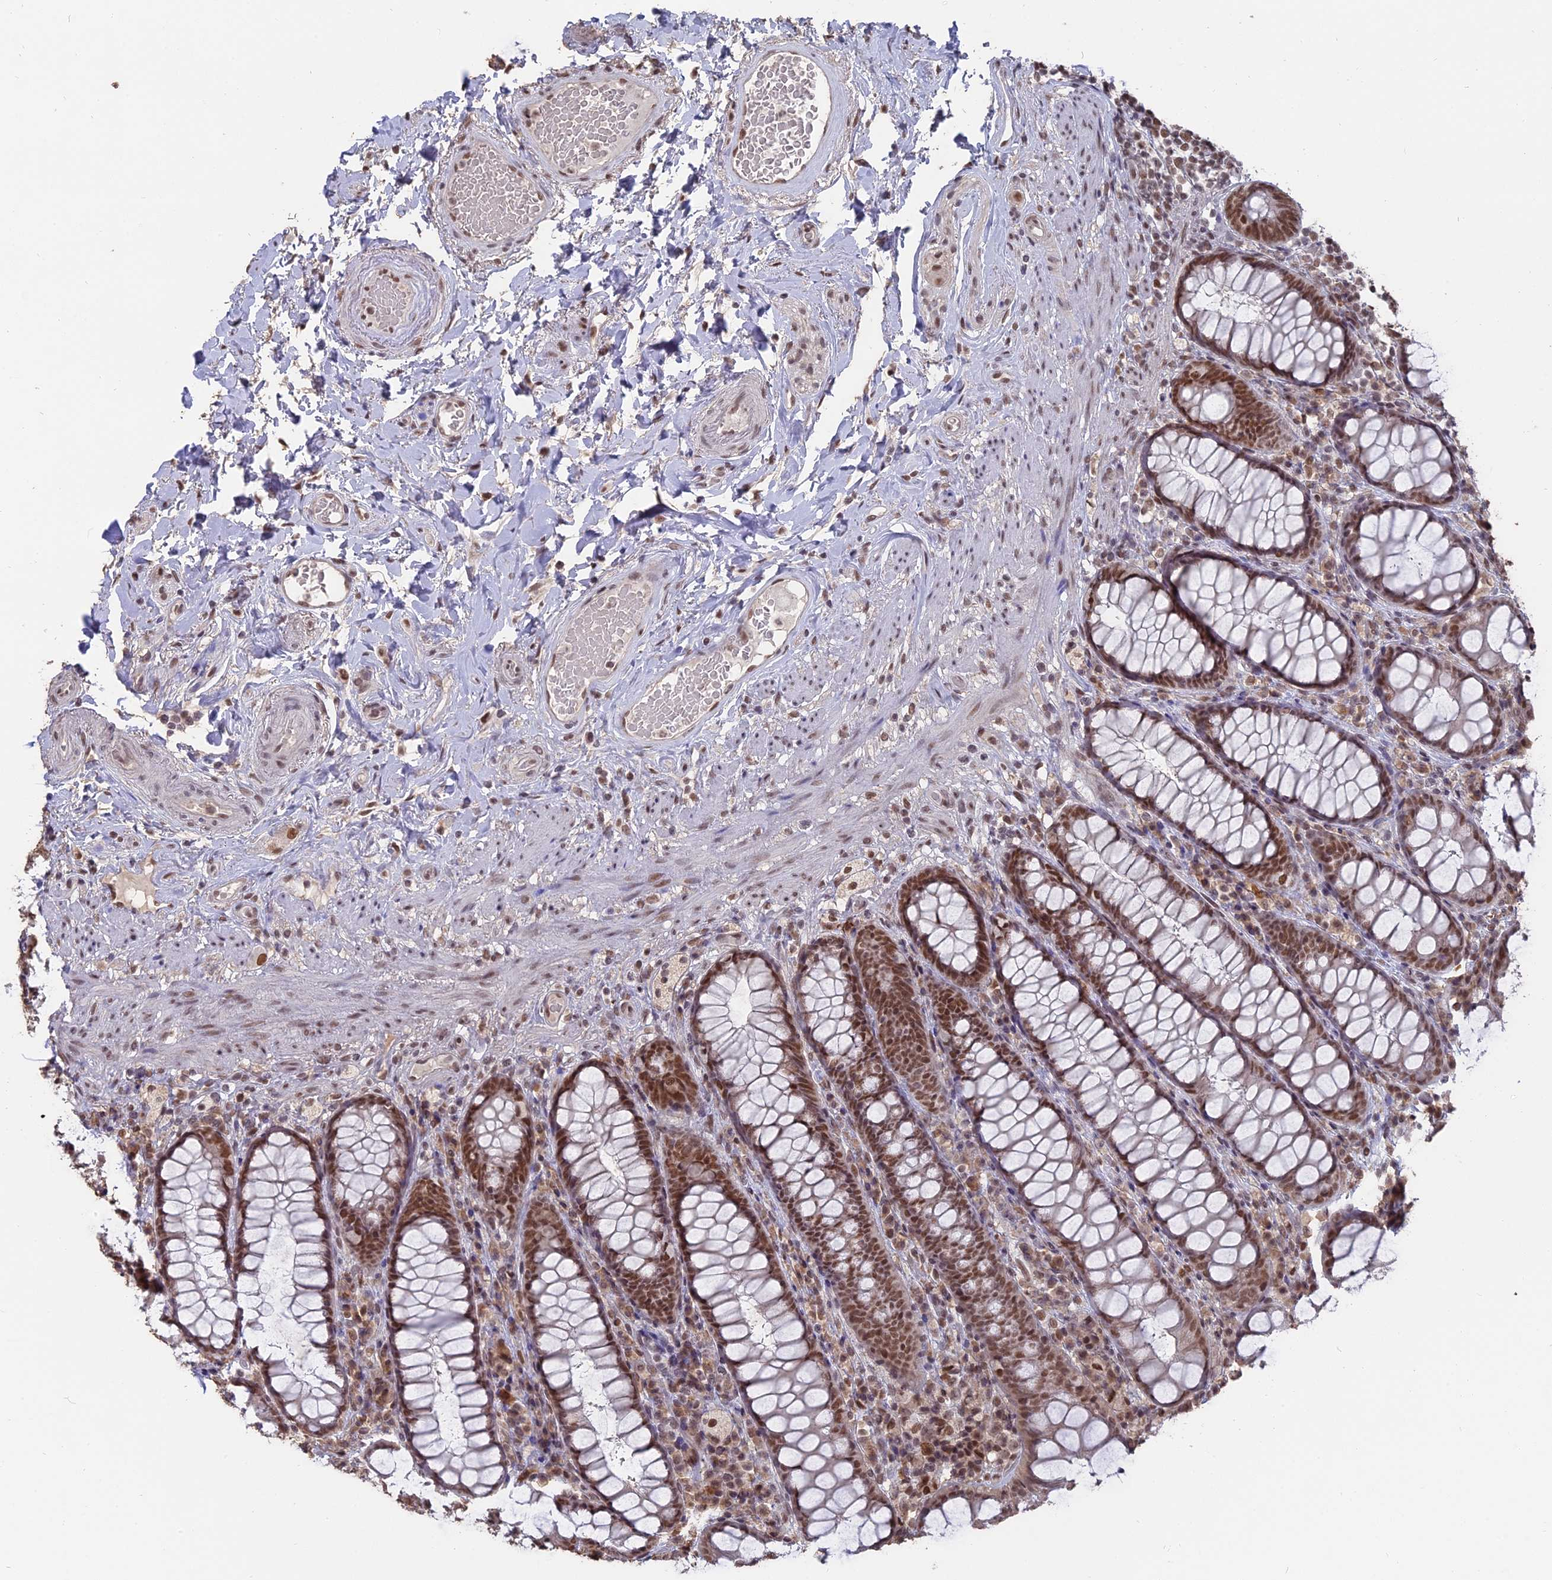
{"staining": {"intensity": "moderate", "quantity": ">75%", "location": "nuclear"}, "tissue": "rectum", "cell_type": "Glandular cells", "image_type": "normal", "snomed": [{"axis": "morphology", "description": "Normal tissue, NOS"}, {"axis": "topography", "description": "Rectum"}], "caption": "A micrograph of rectum stained for a protein demonstrates moderate nuclear brown staining in glandular cells.", "gene": "NR1H3", "patient": {"sex": "male", "age": 83}}